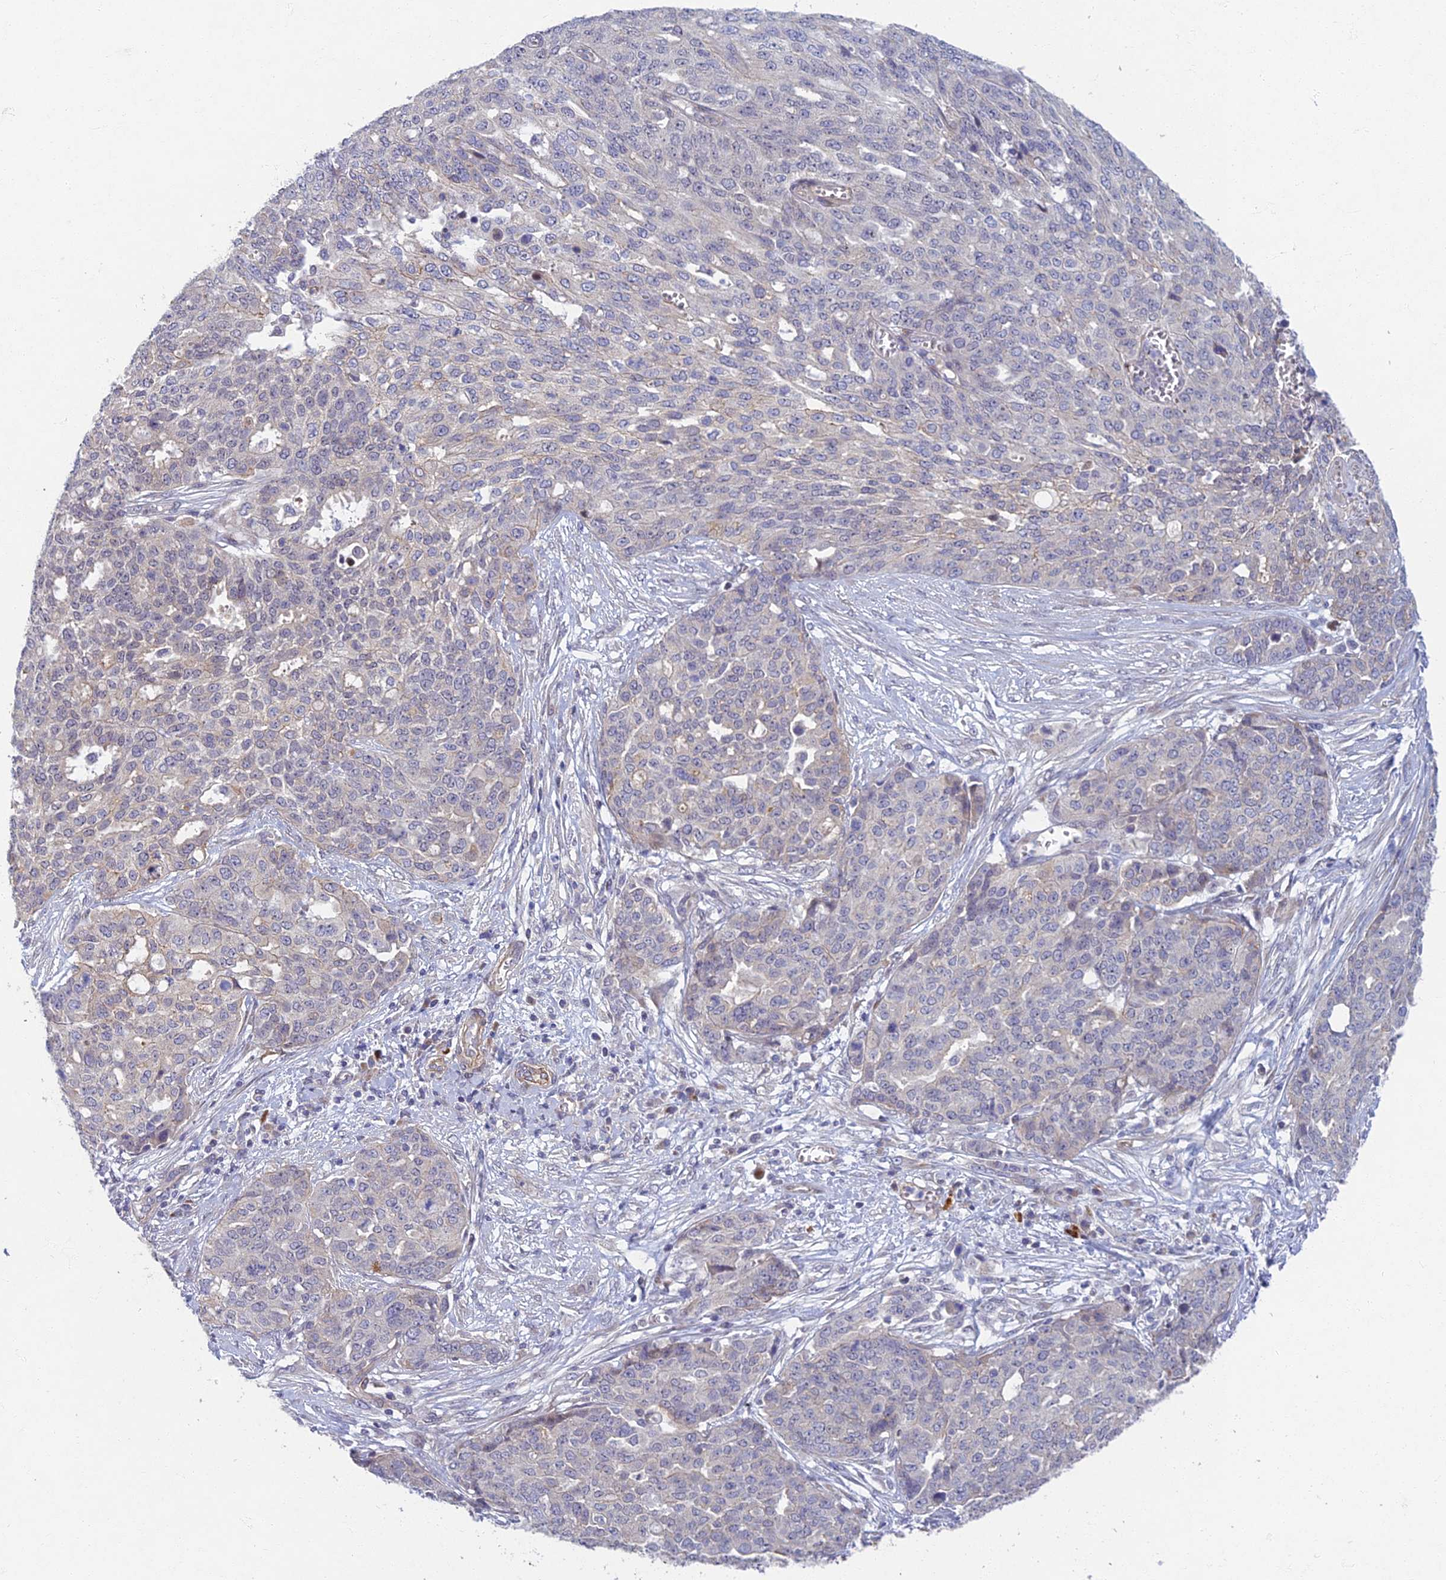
{"staining": {"intensity": "negative", "quantity": "none", "location": "none"}, "tissue": "ovarian cancer", "cell_type": "Tumor cells", "image_type": "cancer", "snomed": [{"axis": "morphology", "description": "Cystadenocarcinoma, serous, NOS"}, {"axis": "topography", "description": "Soft tissue"}, {"axis": "topography", "description": "Ovary"}], "caption": "A photomicrograph of ovarian cancer (serous cystadenocarcinoma) stained for a protein exhibits no brown staining in tumor cells. (Stains: DAB (3,3'-diaminobenzidine) immunohistochemistry with hematoxylin counter stain, Microscopy: brightfield microscopy at high magnification).", "gene": "RHBDL2", "patient": {"sex": "female", "age": 57}}